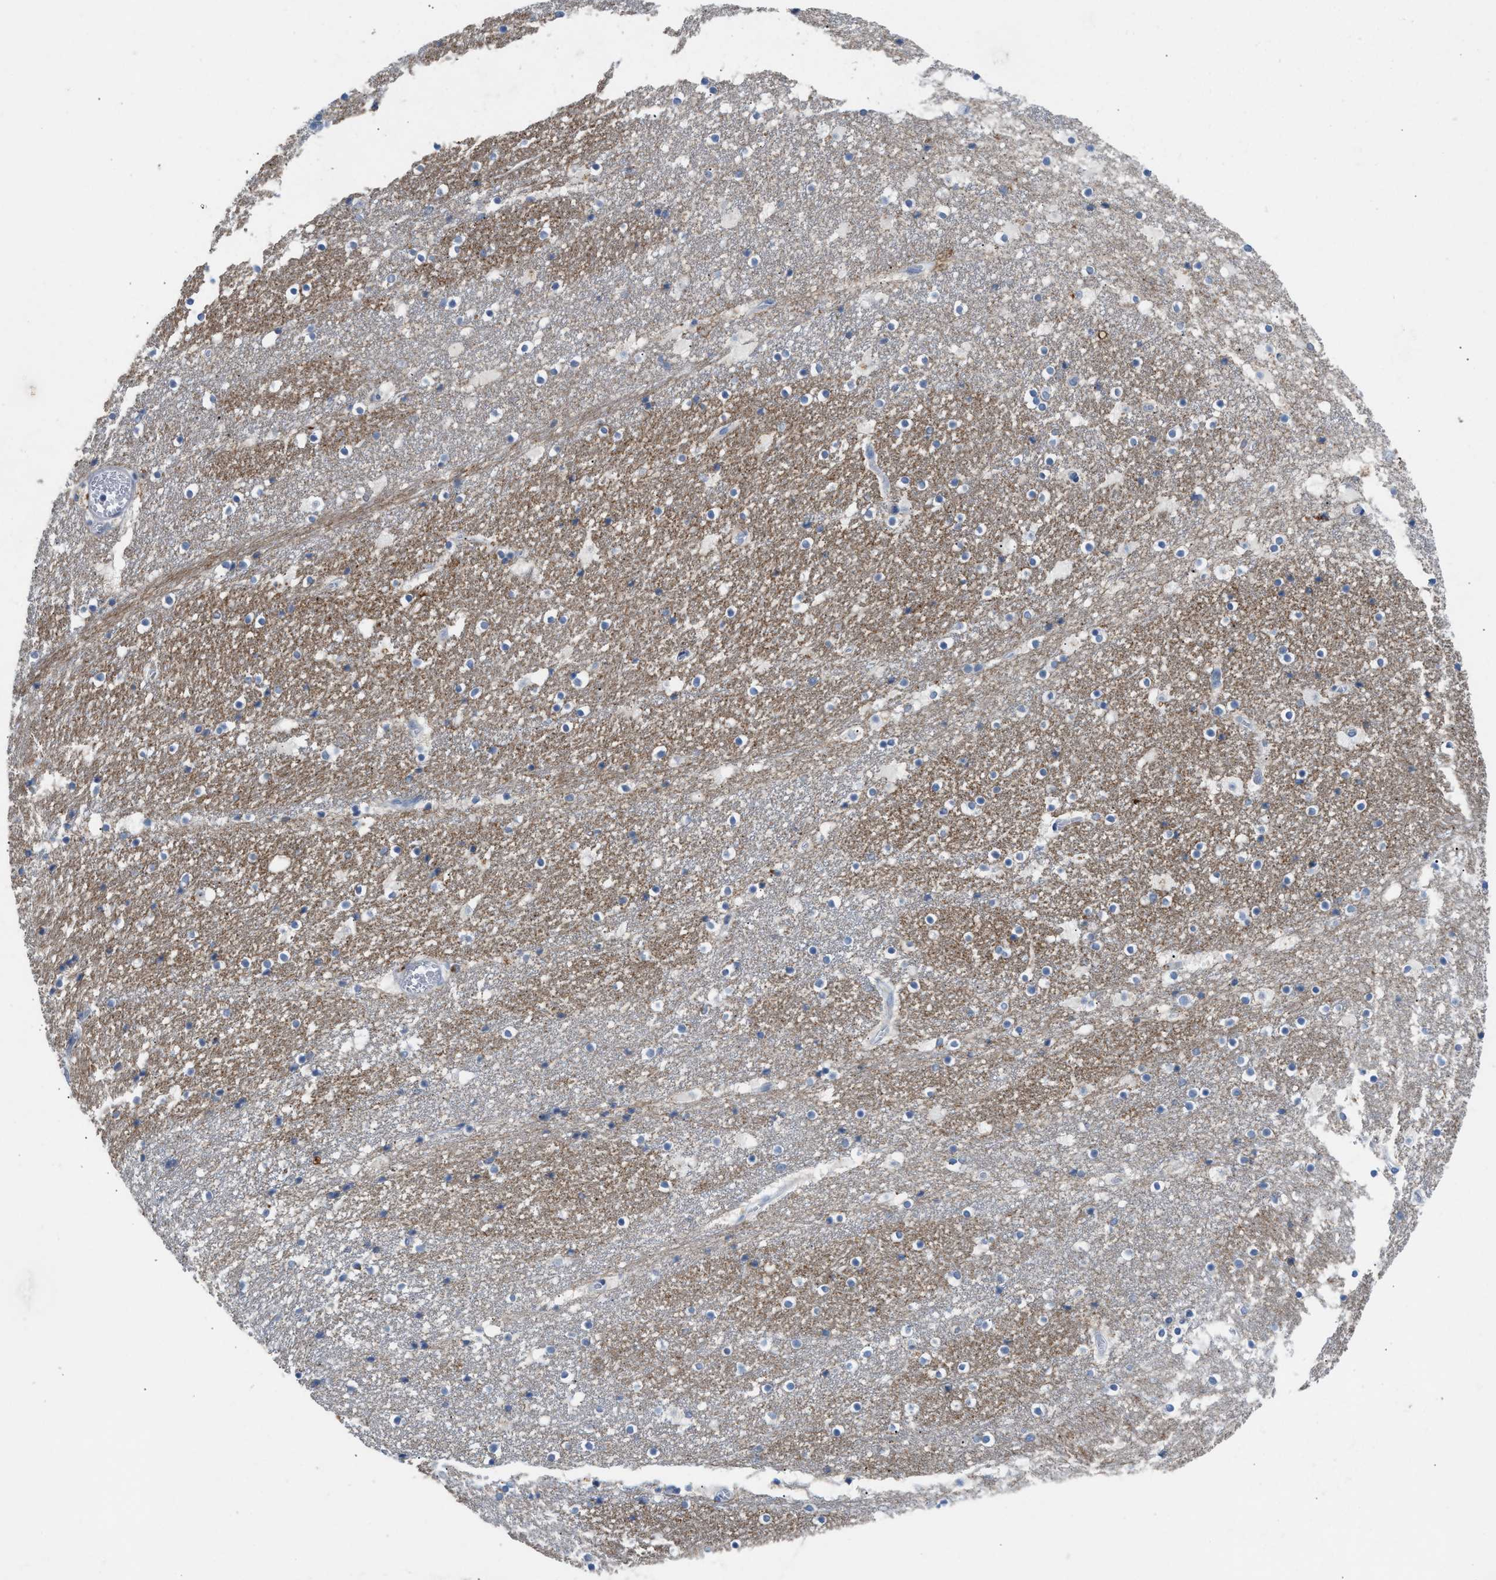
{"staining": {"intensity": "negative", "quantity": "none", "location": "none"}, "tissue": "caudate", "cell_type": "Glial cells", "image_type": "normal", "snomed": [{"axis": "morphology", "description": "Normal tissue, NOS"}, {"axis": "topography", "description": "Lateral ventricle wall"}], "caption": "An immunohistochemistry (IHC) histopathology image of unremarkable caudate is shown. There is no staining in glial cells of caudate.", "gene": "SLC5A5", "patient": {"sex": "male", "age": 45}}